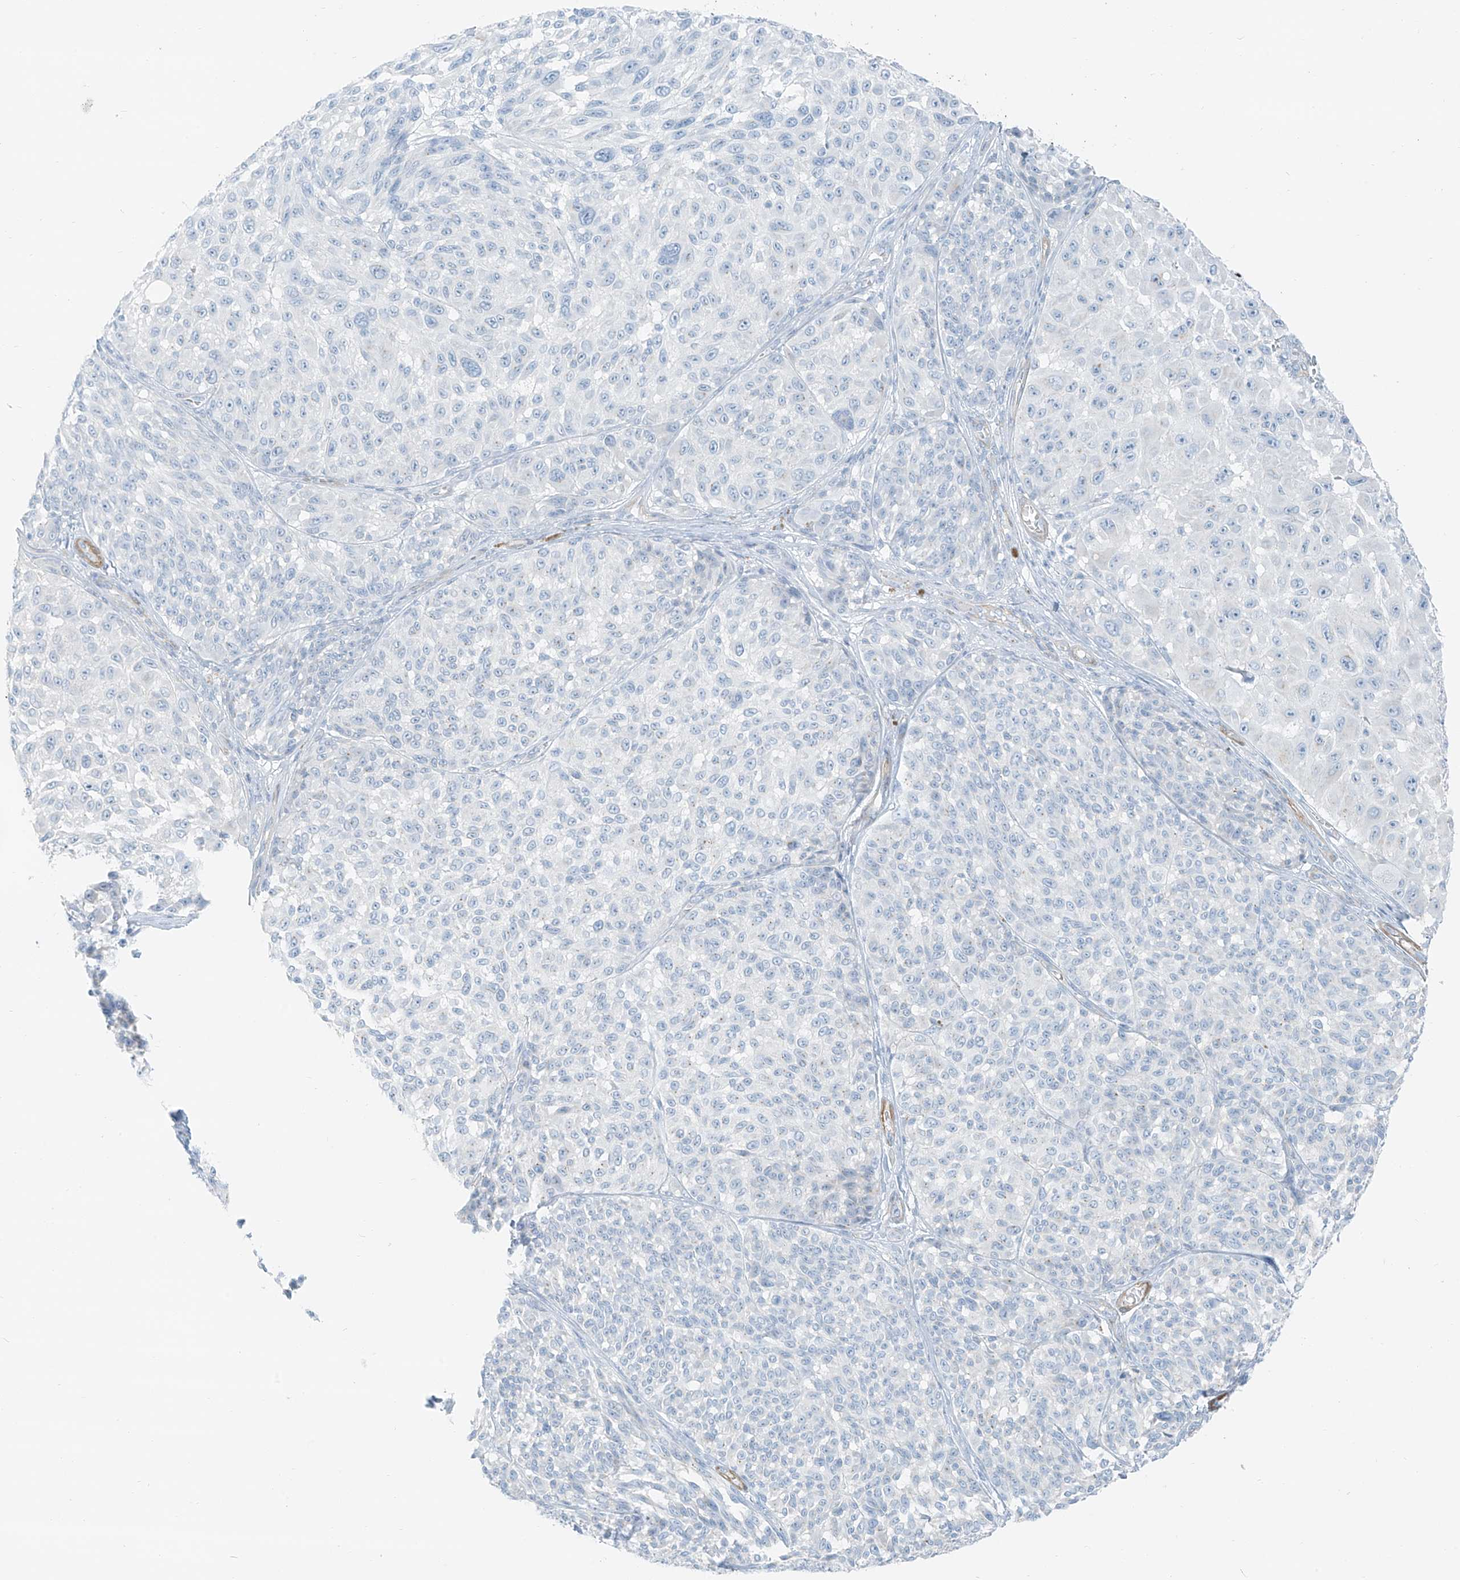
{"staining": {"intensity": "negative", "quantity": "none", "location": "none"}, "tissue": "melanoma", "cell_type": "Tumor cells", "image_type": "cancer", "snomed": [{"axis": "morphology", "description": "Malignant melanoma, NOS"}, {"axis": "topography", "description": "Skin"}], "caption": "Image shows no protein staining in tumor cells of melanoma tissue. (Immunohistochemistry (ihc), brightfield microscopy, high magnification).", "gene": "SMCP", "patient": {"sex": "male", "age": 83}}